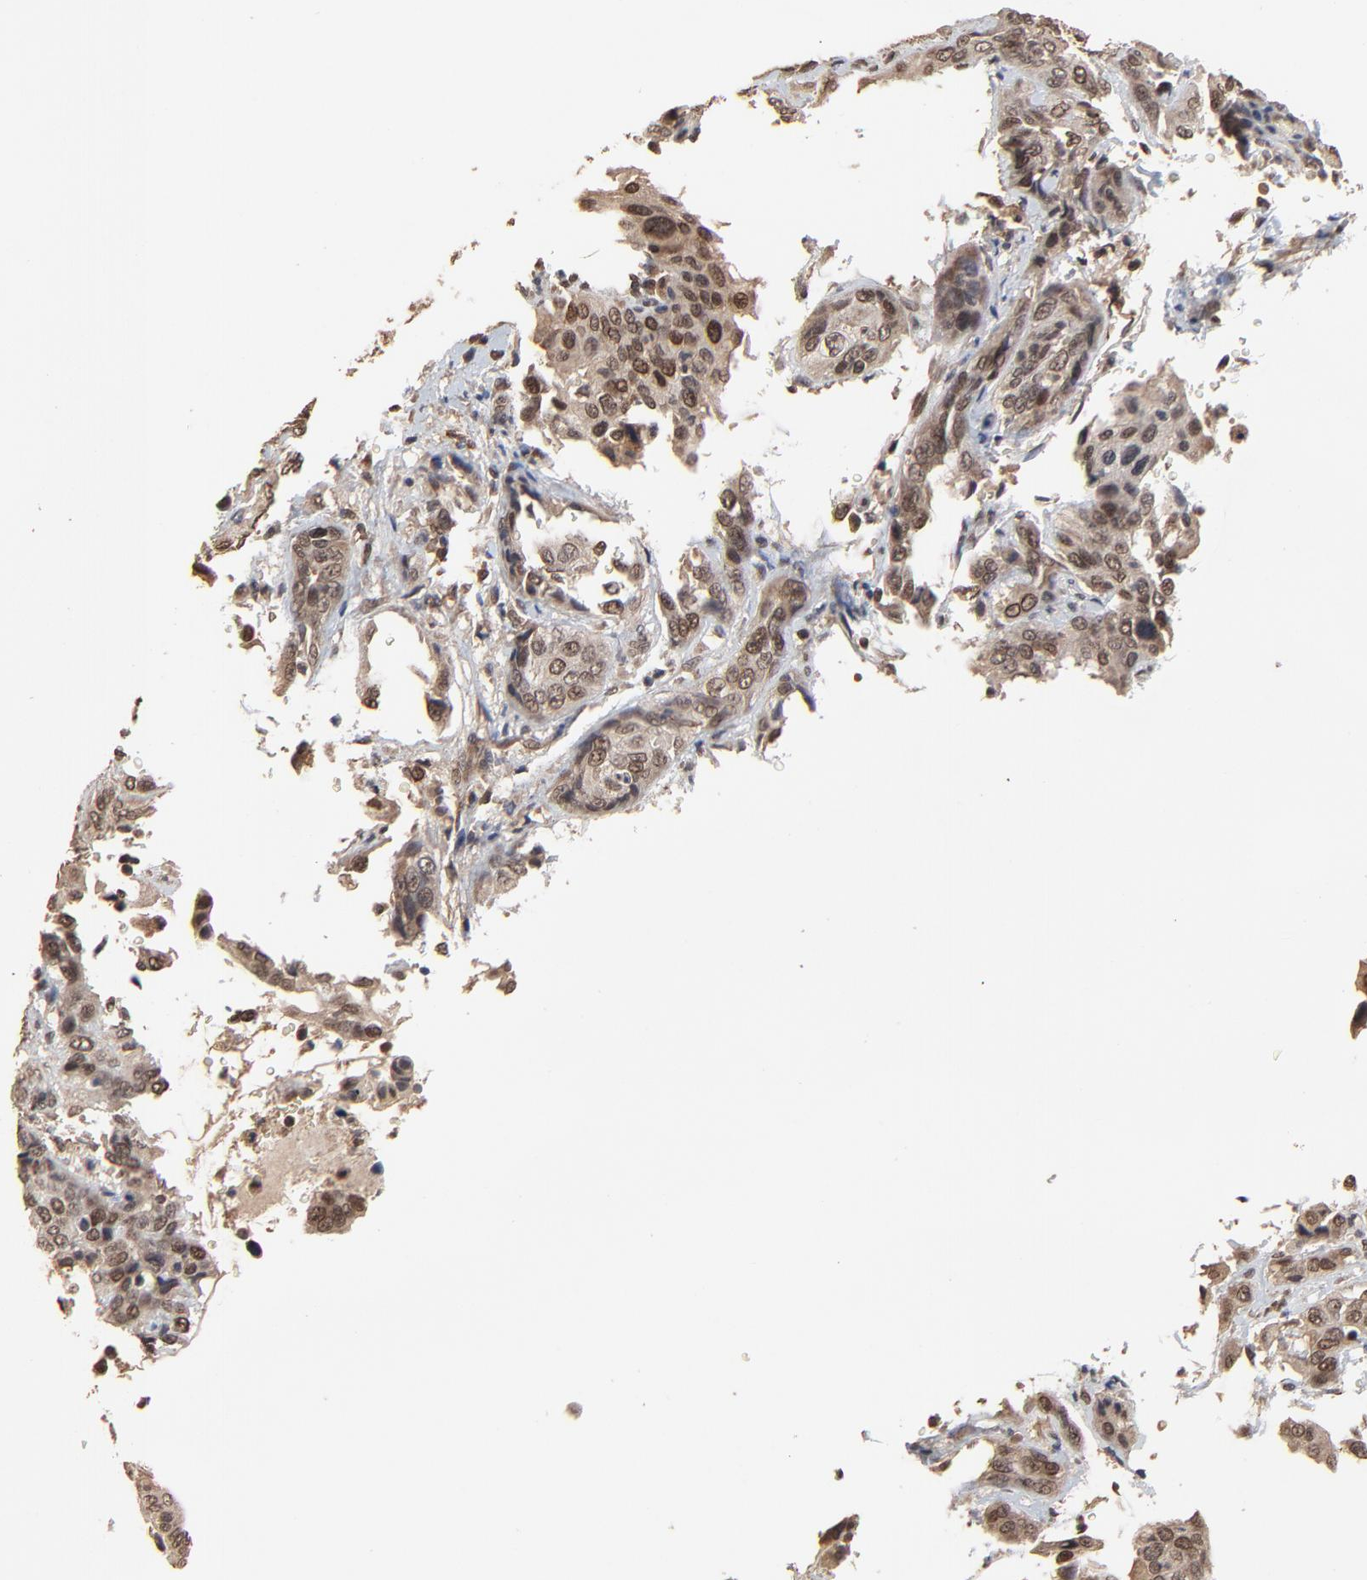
{"staining": {"intensity": "moderate", "quantity": ">75%", "location": "cytoplasmic/membranous,nuclear"}, "tissue": "cervical cancer", "cell_type": "Tumor cells", "image_type": "cancer", "snomed": [{"axis": "morphology", "description": "Squamous cell carcinoma, NOS"}, {"axis": "topography", "description": "Cervix"}], "caption": "This is a micrograph of immunohistochemistry staining of cervical cancer (squamous cell carcinoma), which shows moderate positivity in the cytoplasmic/membranous and nuclear of tumor cells.", "gene": "FAM227A", "patient": {"sex": "female", "age": 41}}